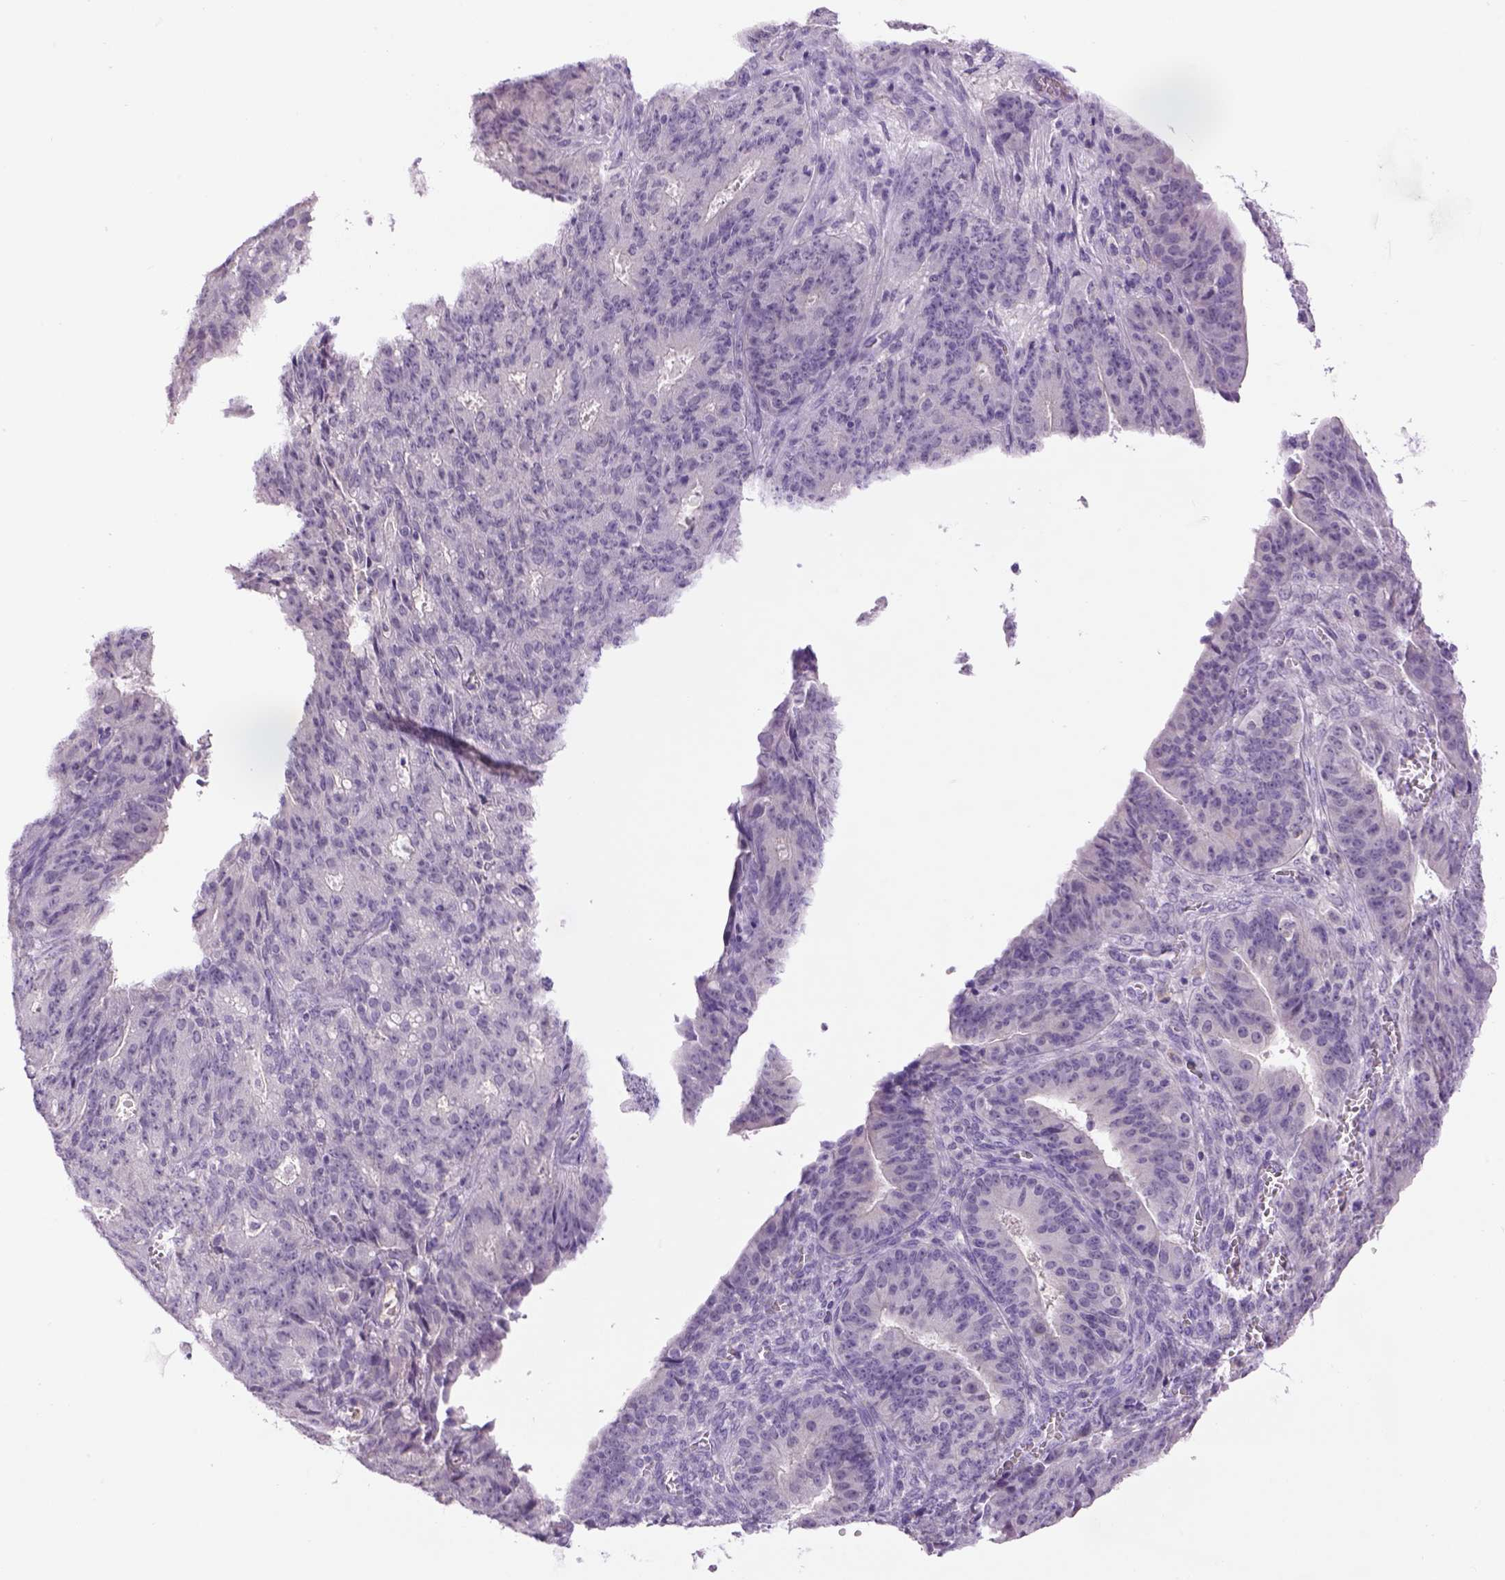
{"staining": {"intensity": "negative", "quantity": "none", "location": "none"}, "tissue": "ovarian cancer", "cell_type": "Tumor cells", "image_type": "cancer", "snomed": [{"axis": "morphology", "description": "Carcinoma, endometroid"}, {"axis": "topography", "description": "Ovary"}], "caption": "The image reveals no significant staining in tumor cells of endometroid carcinoma (ovarian). Nuclei are stained in blue.", "gene": "DBH", "patient": {"sex": "female", "age": 42}}